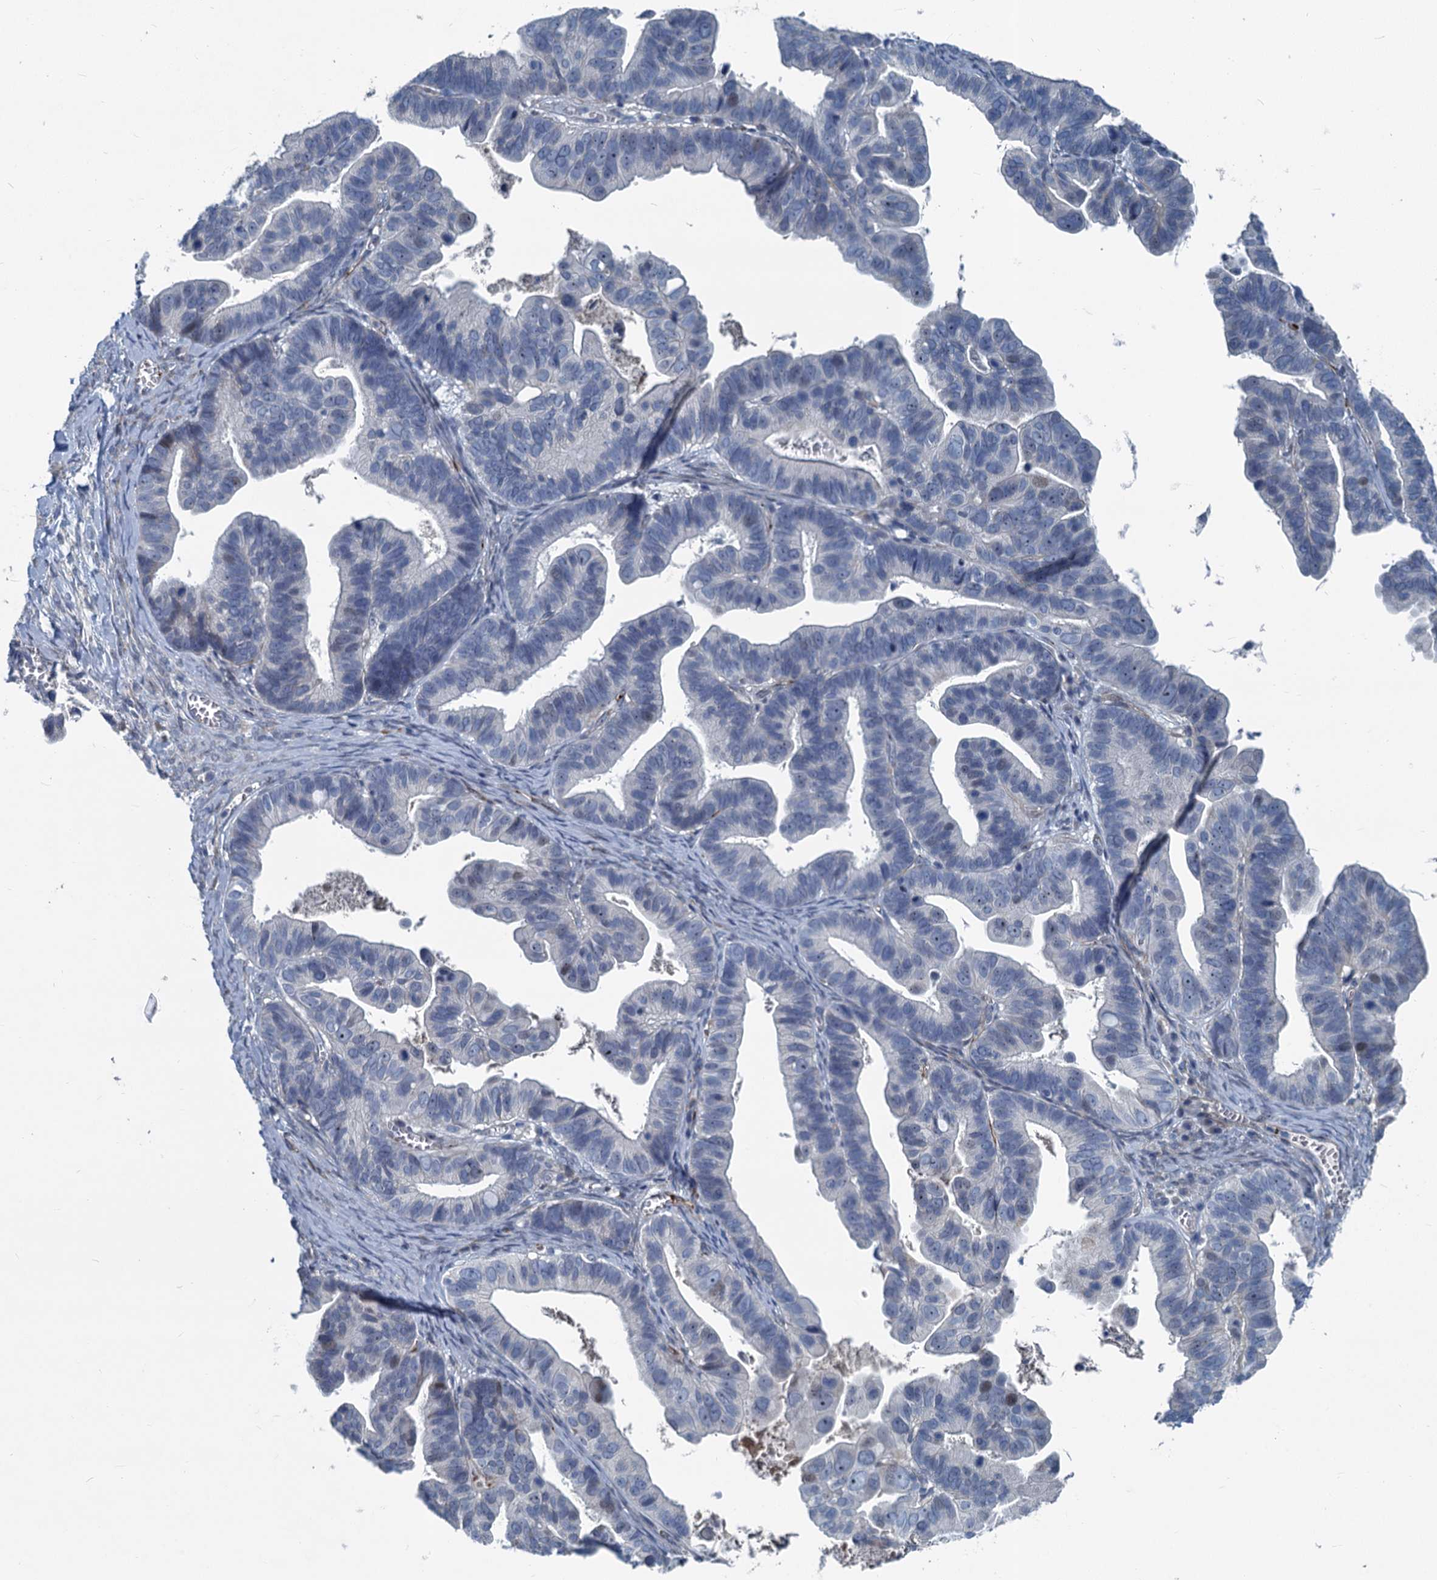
{"staining": {"intensity": "weak", "quantity": "<25%", "location": "nuclear"}, "tissue": "ovarian cancer", "cell_type": "Tumor cells", "image_type": "cancer", "snomed": [{"axis": "morphology", "description": "Cystadenocarcinoma, serous, NOS"}, {"axis": "topography", "description": "Ovary"}], "caption": "Human ovarian cancer (serous cystadenocarcinoma) stained for a protein using immunohistochemistry (IHC) shows no expression in tumor cells.", "gene": "ASXL3", "patient": {"sex": "female", "age": 56}}